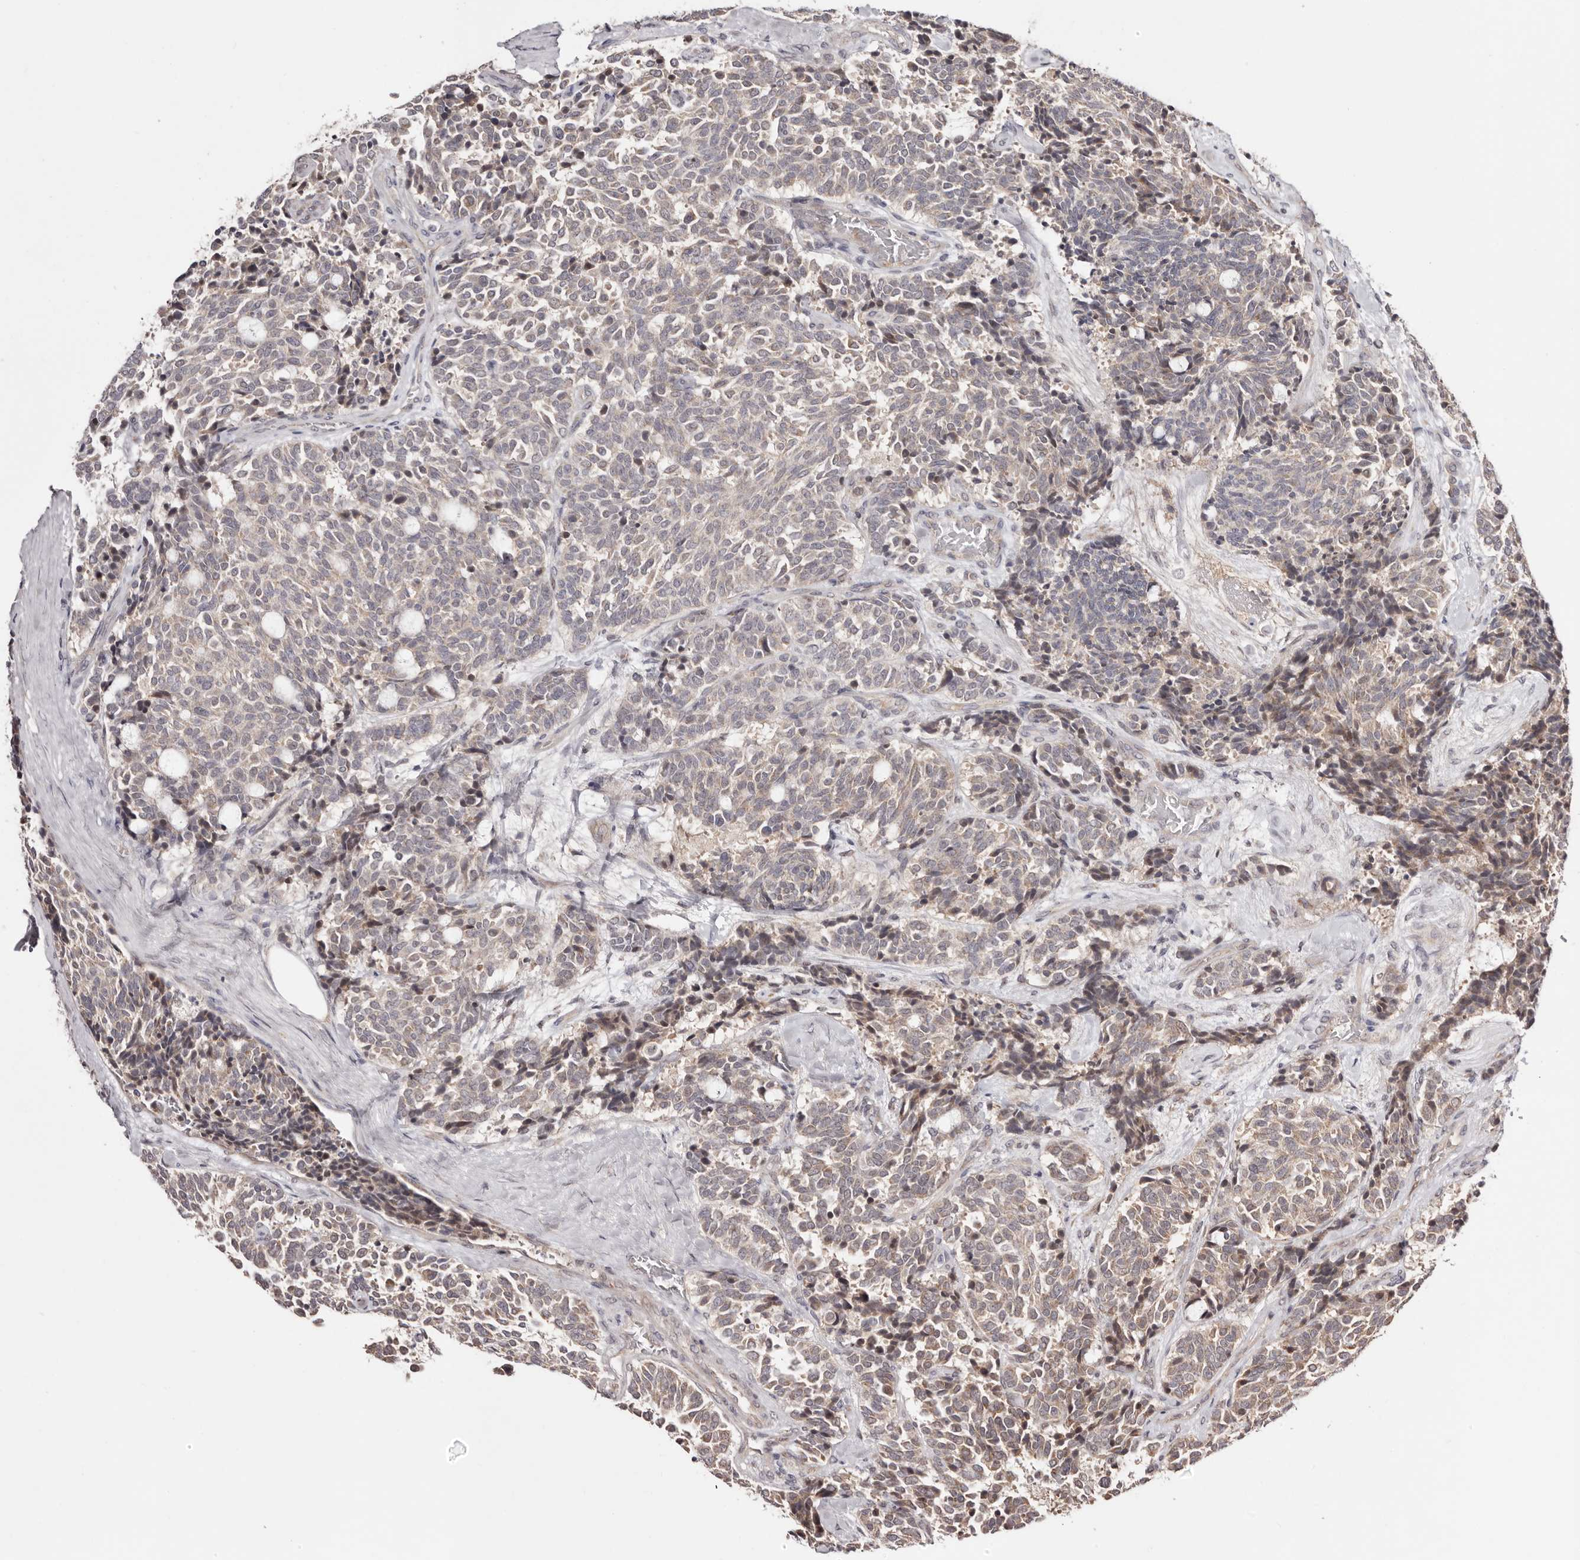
{"staining": {"intensity": "weak", "quantity": "25%-75%", "location": "cytoplasmic/membranous"}, "tissue": "carcinoid", "cell_type": "Tumor cells", "image_type": "cancer", "snomed": [{"axis": "morphology", "description": "Carcinoid, malignant, NOS"}, {"axis": "topography", "description": "Pancreas"}], "caption": "This is an image of immunohistochemistry staining of carcinoid, which shows weak expression in the cytoplasmic/membranous of tumor cells.", "gene": "EGR3", "patient": {"sex": "female", "age": 54}}